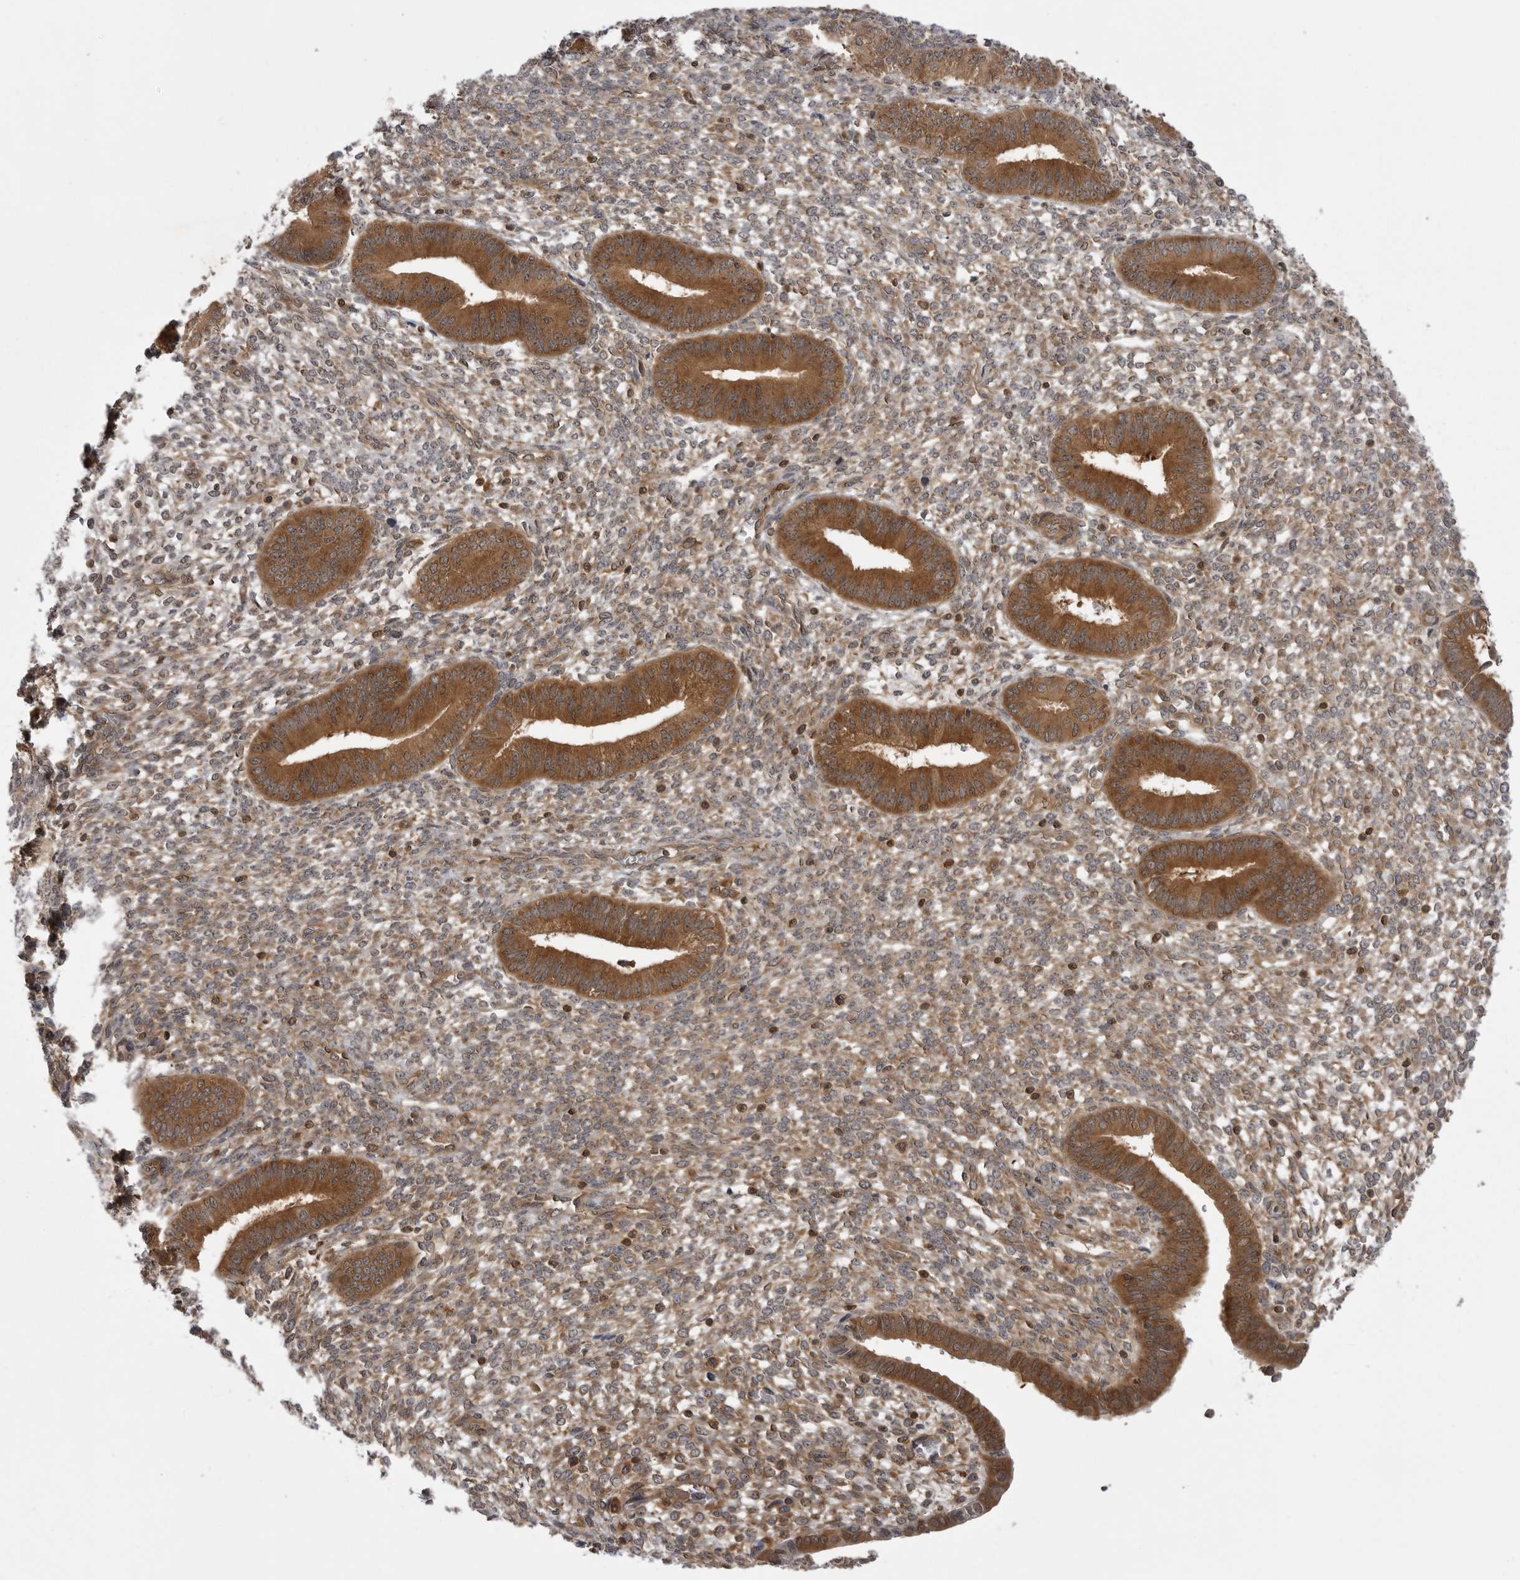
{"staining": {"intensity": "moderate", "quantity": ">75%", "location": "cytoplasmic/membranous"}, "tissue": "endometrium", "cell_type": "Cells in endometrial stroma", "image_type": "normal", "snomed": [{"axis": "morphology", "description": "Normal tissue, NOS"}, {"axis": "topography", "description": "Endometrium"}], "caption": "Cells in endometrial stroma exhibit moderate cytoplasmic/membranous expression in approximately >75% of cells in unremarkable endometrium.", "gene": "STK24", "patient": {"sex": "female", "age": 46}}